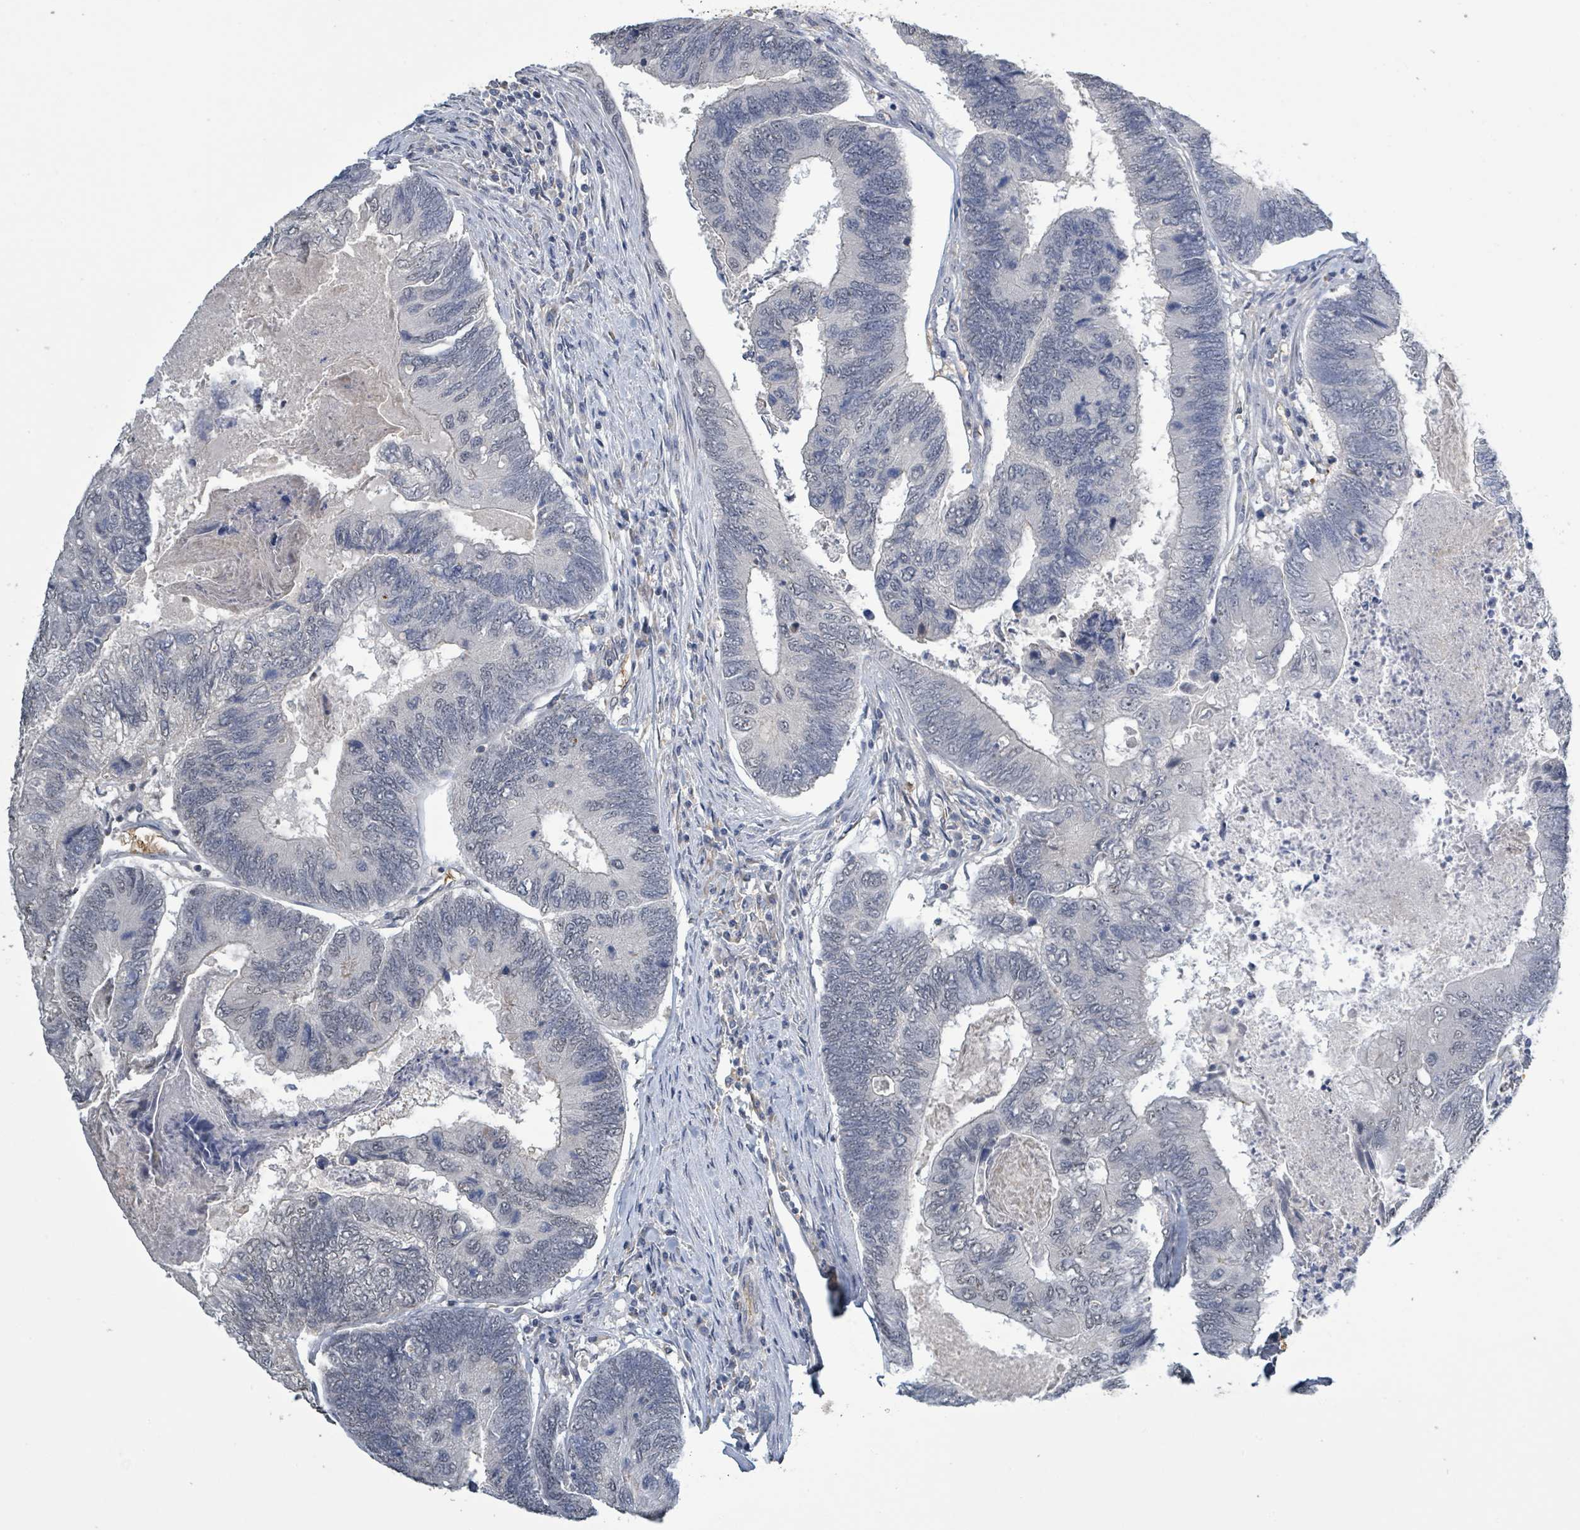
{"staining": {"intensity": "negative", "quantity": "none", "location": "none"}, "tissue": "colorectal cancer", "cell_type": "Tumor cells", "image_type": "cancer", "snomed": [{"axis": "morphology", "description": "Adenocarcinoma, NOS"}, {"axis": "topography", "description": "Colon"}], "caption": "Tumor cells show no significant protein staining in adenocarcinoma (colorectal).", "gene": "SEBOX", "patient": {"sex": "female", "age": 67}}